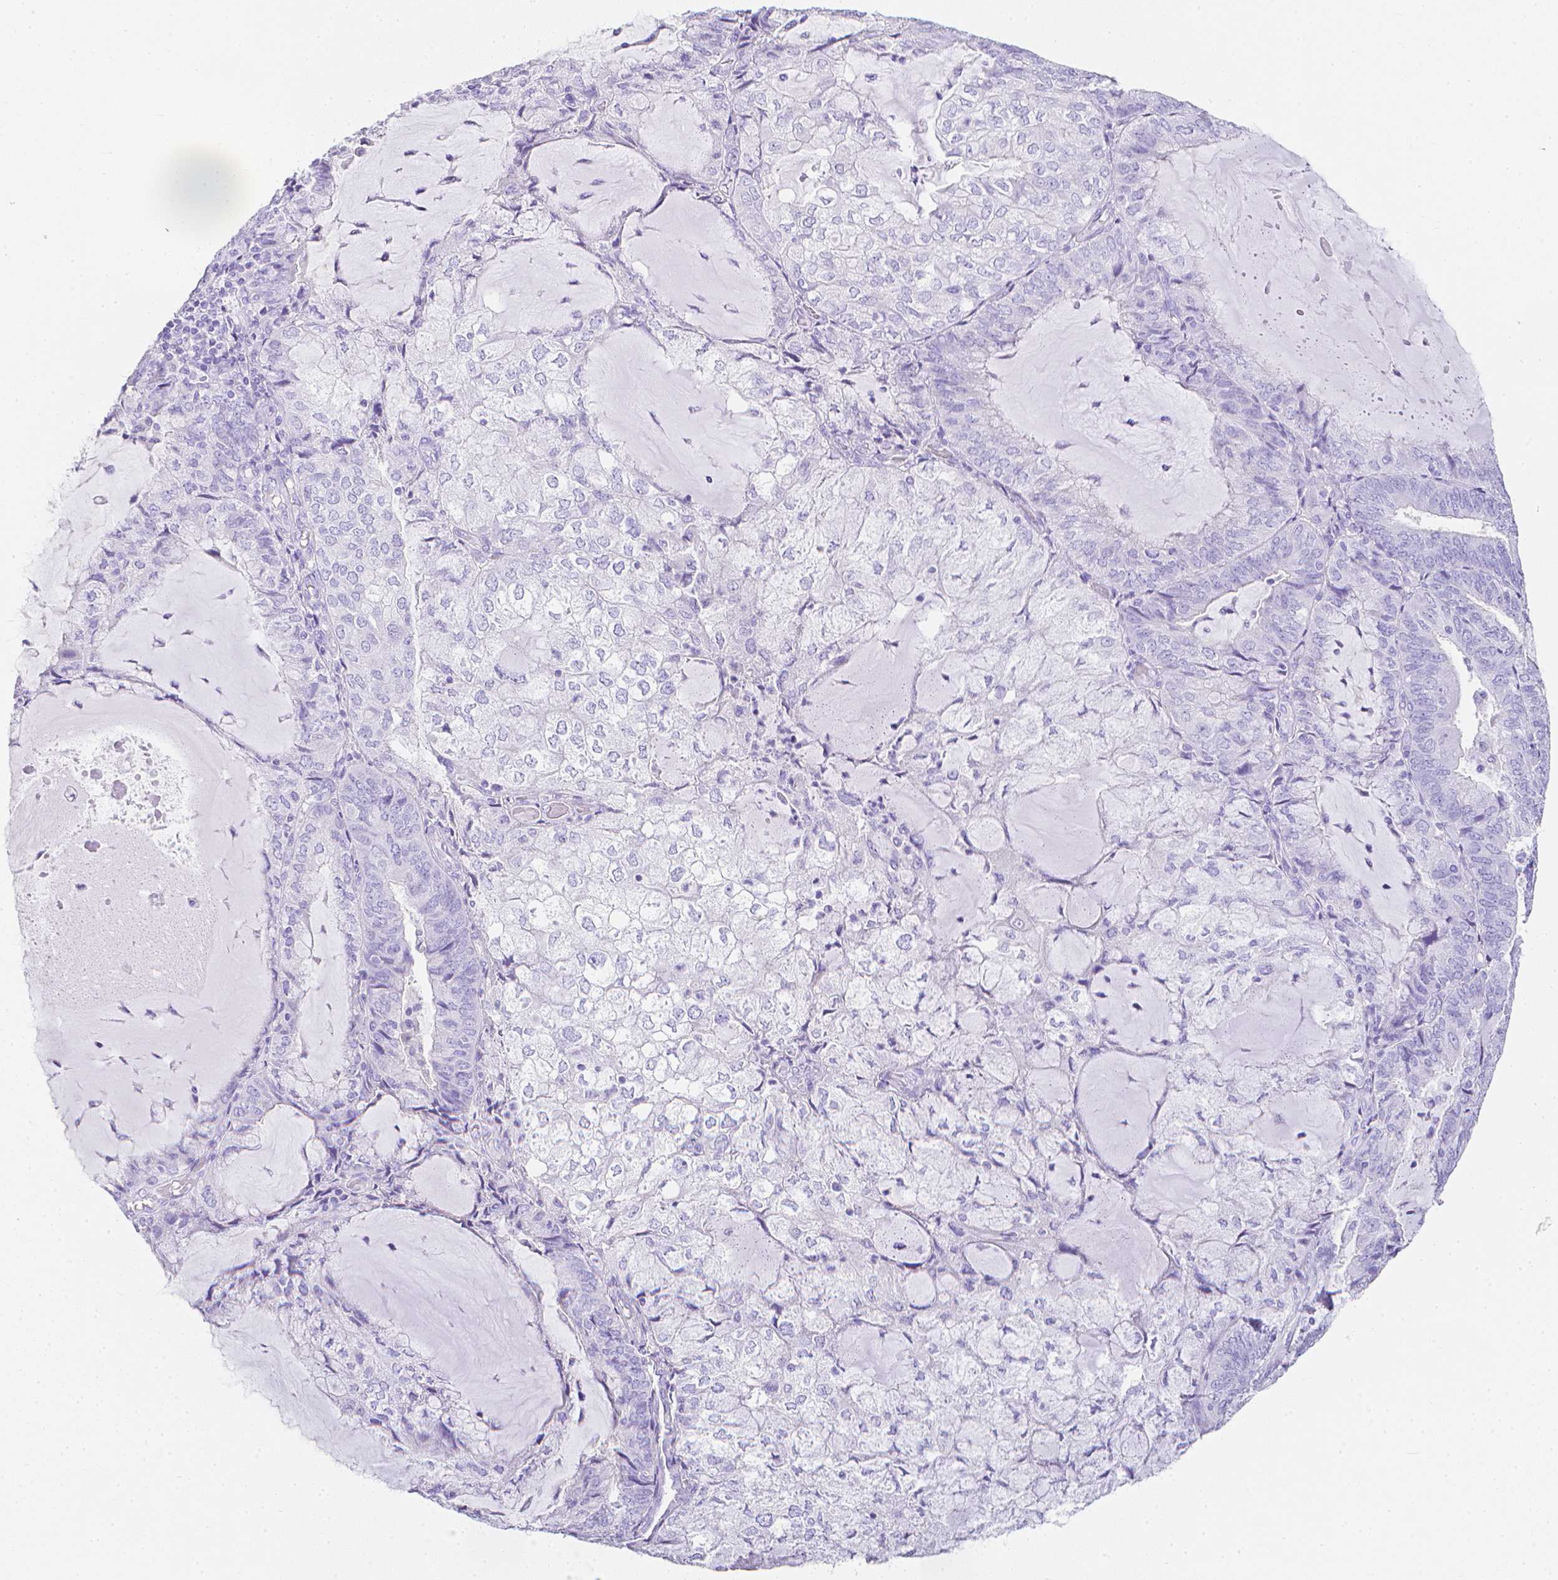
{"staining": {"intensity": "negative", "quantity": "none", "location": "none"}, "tissue": "endometrial cancer", "cell_type": "Tumor cells", "image_type": "cancer", "snomed": [{"axis": "morphology", "description": "Adenocarcinoma, NOS"}, {"axis": "topography", "description": "Endometrium"}], "caption": "Immunohistochemistry (IHC) of endometrial cancer (adenocarcinoma) exhibits no staining in tumor cells. Brightfield microscopy of immunohistochemistry (IHC) stained with DAB (3,3'-diaminobenzidine) (brown) and hematoxylin (blue), captured at high magnification.", "gene": "LGALS4", "patient": {"sex": "female", "age": 81}}